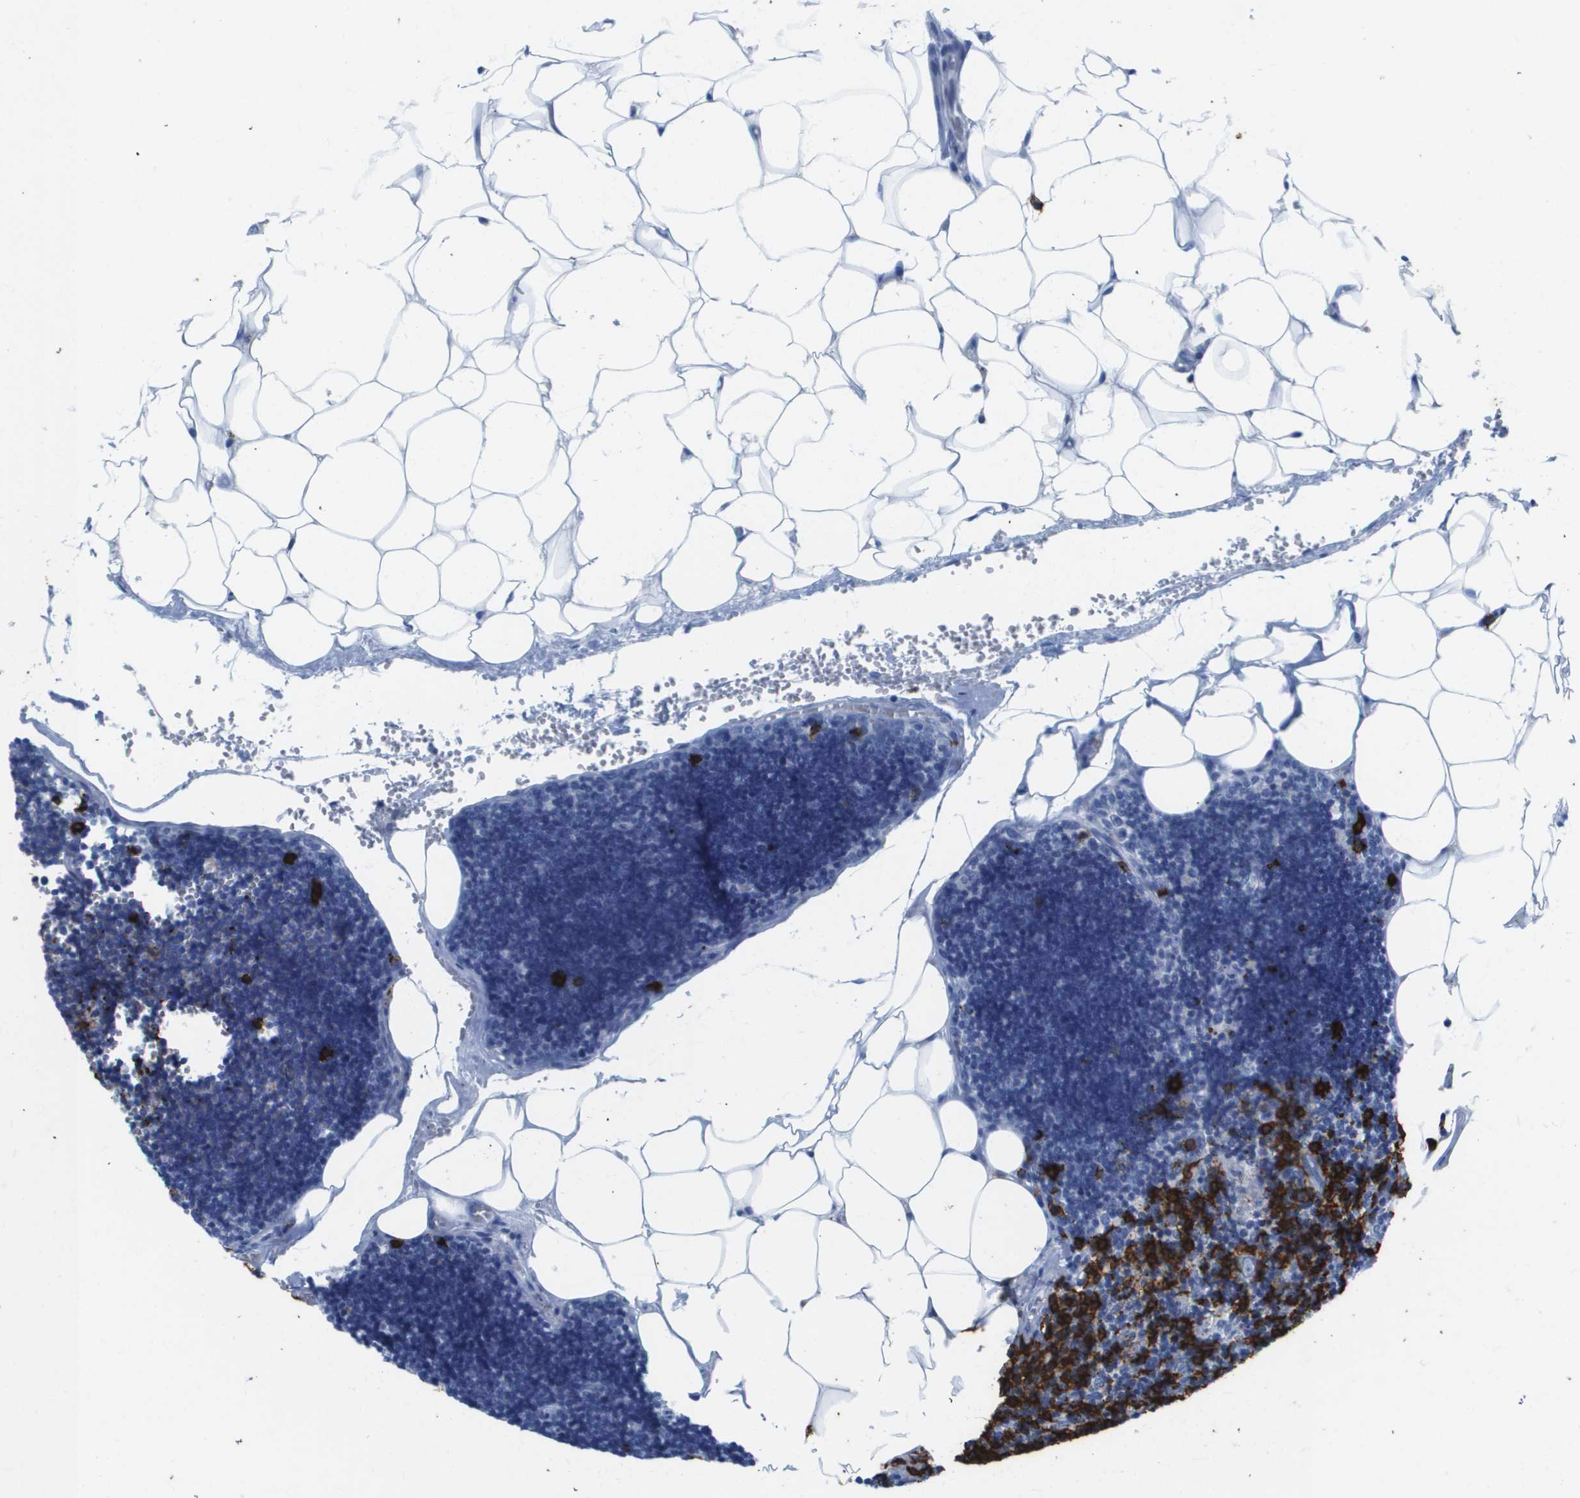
{"staining": {"intensity": "strong", "quantity": ">75%", "location": "cytoplasmic/membranous"}, "tissue": "lymph node", "cell_type": "Germinal center cells", "image_type": "normal", "snomed": [{"axis": "morphology", "description": "Normal tissue, NOS"}, {"axis": "topography", "description": "Lymph node"}], "caption": "A high amount of strong cytoplasmic/membranous staining is appreciated in about >75% of germinal center cells in normal lymph node.", "gene": "MS4A1", "patient": {"sex": "male", "age": 33}}